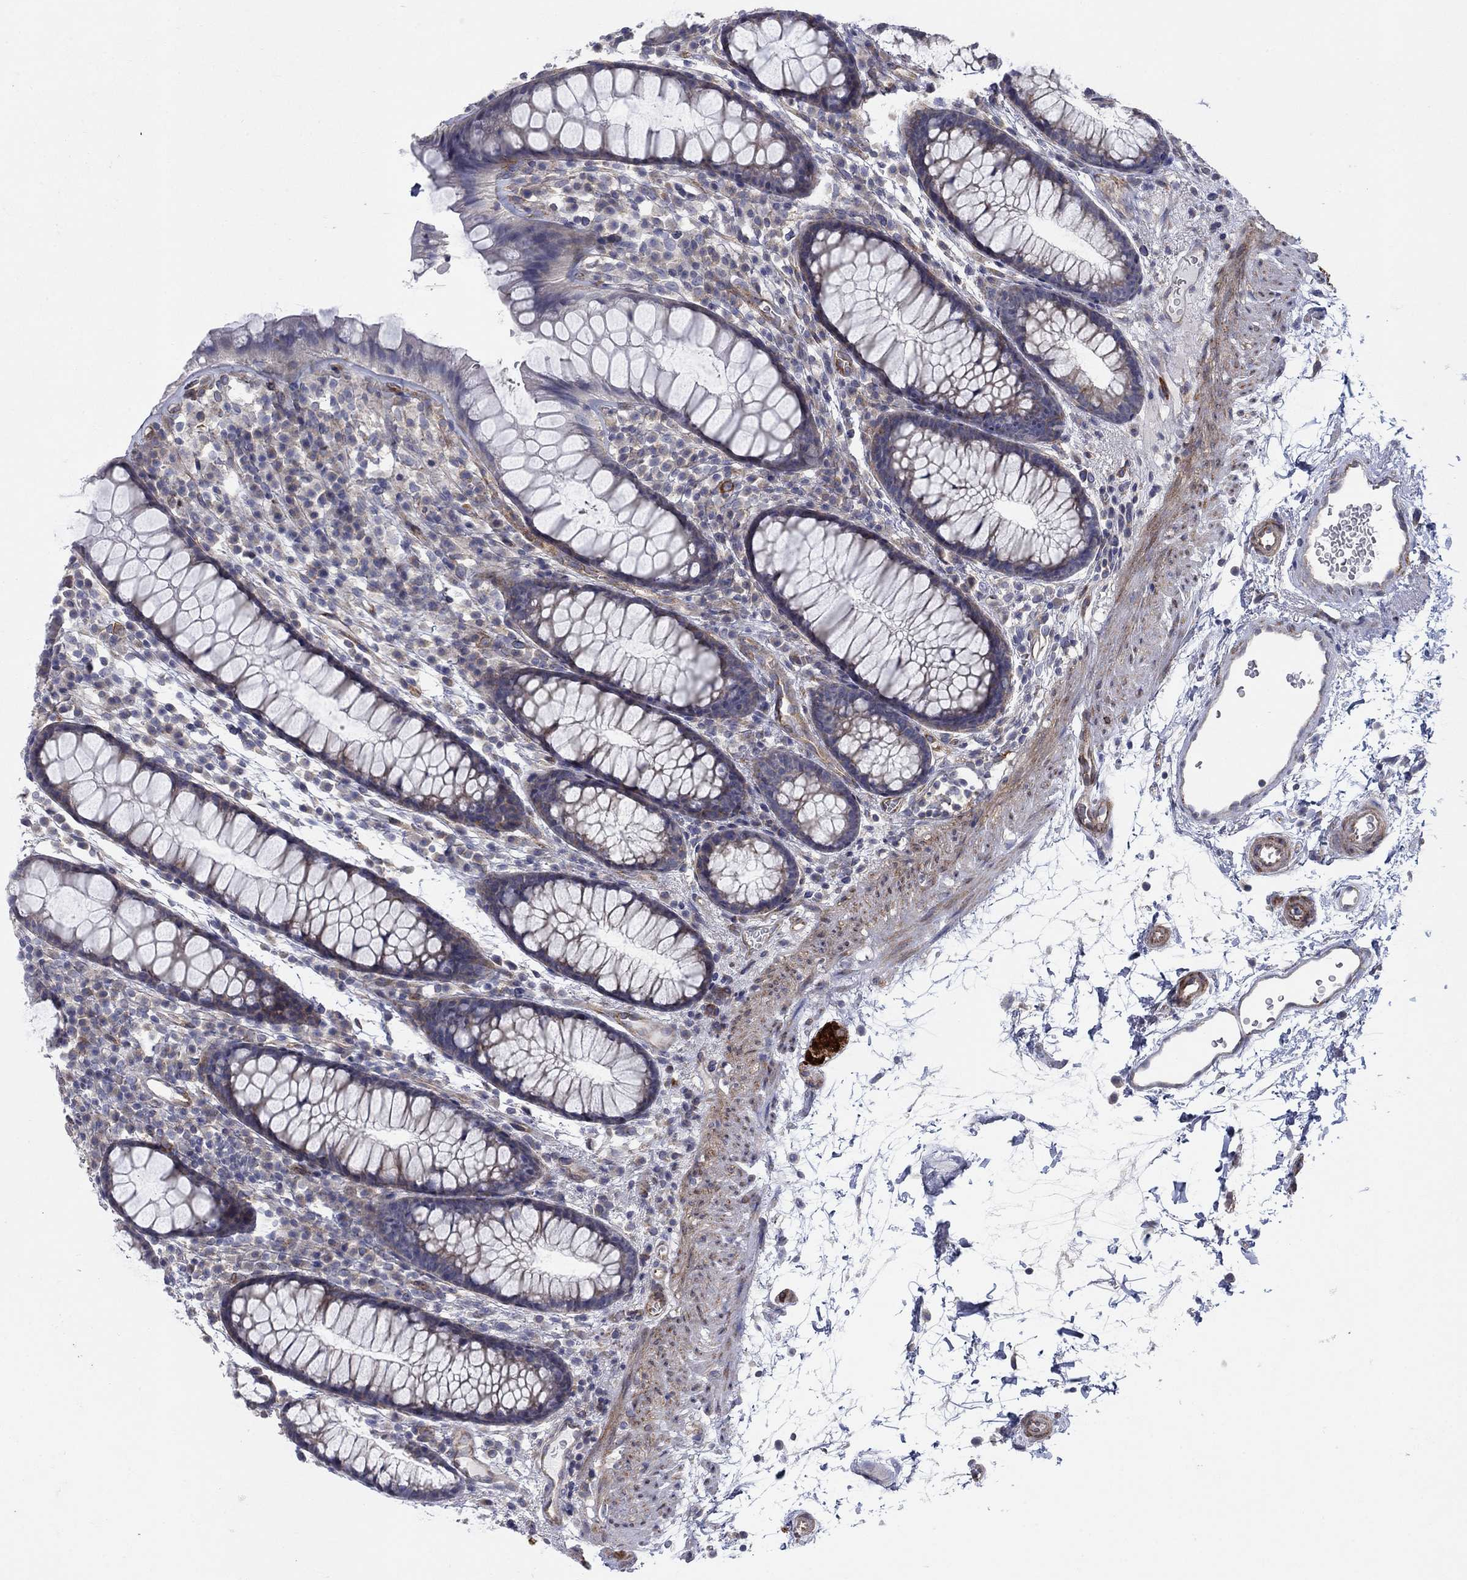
{"staining": {"intensity": "weak", "quantity": "25%-75%", "location": "cytoplasmic/membranous"}, "tissue": "colon", "cell_type": "Endothelial cells", "image_type": "normal", "snomed": [{"axis": "morphology", "description": "Normal tissue, NOS"}, {"axis": "topography", "description": "Colon"}], "caption": "DAB immunohistochemical staining of unremarkable colon shows weak cytoplasmic/membranous protein expression in approximately 25%-75% of endothelial cells.", "gene": "FXR1", "patient": {"sex": "male", "age": 76}}